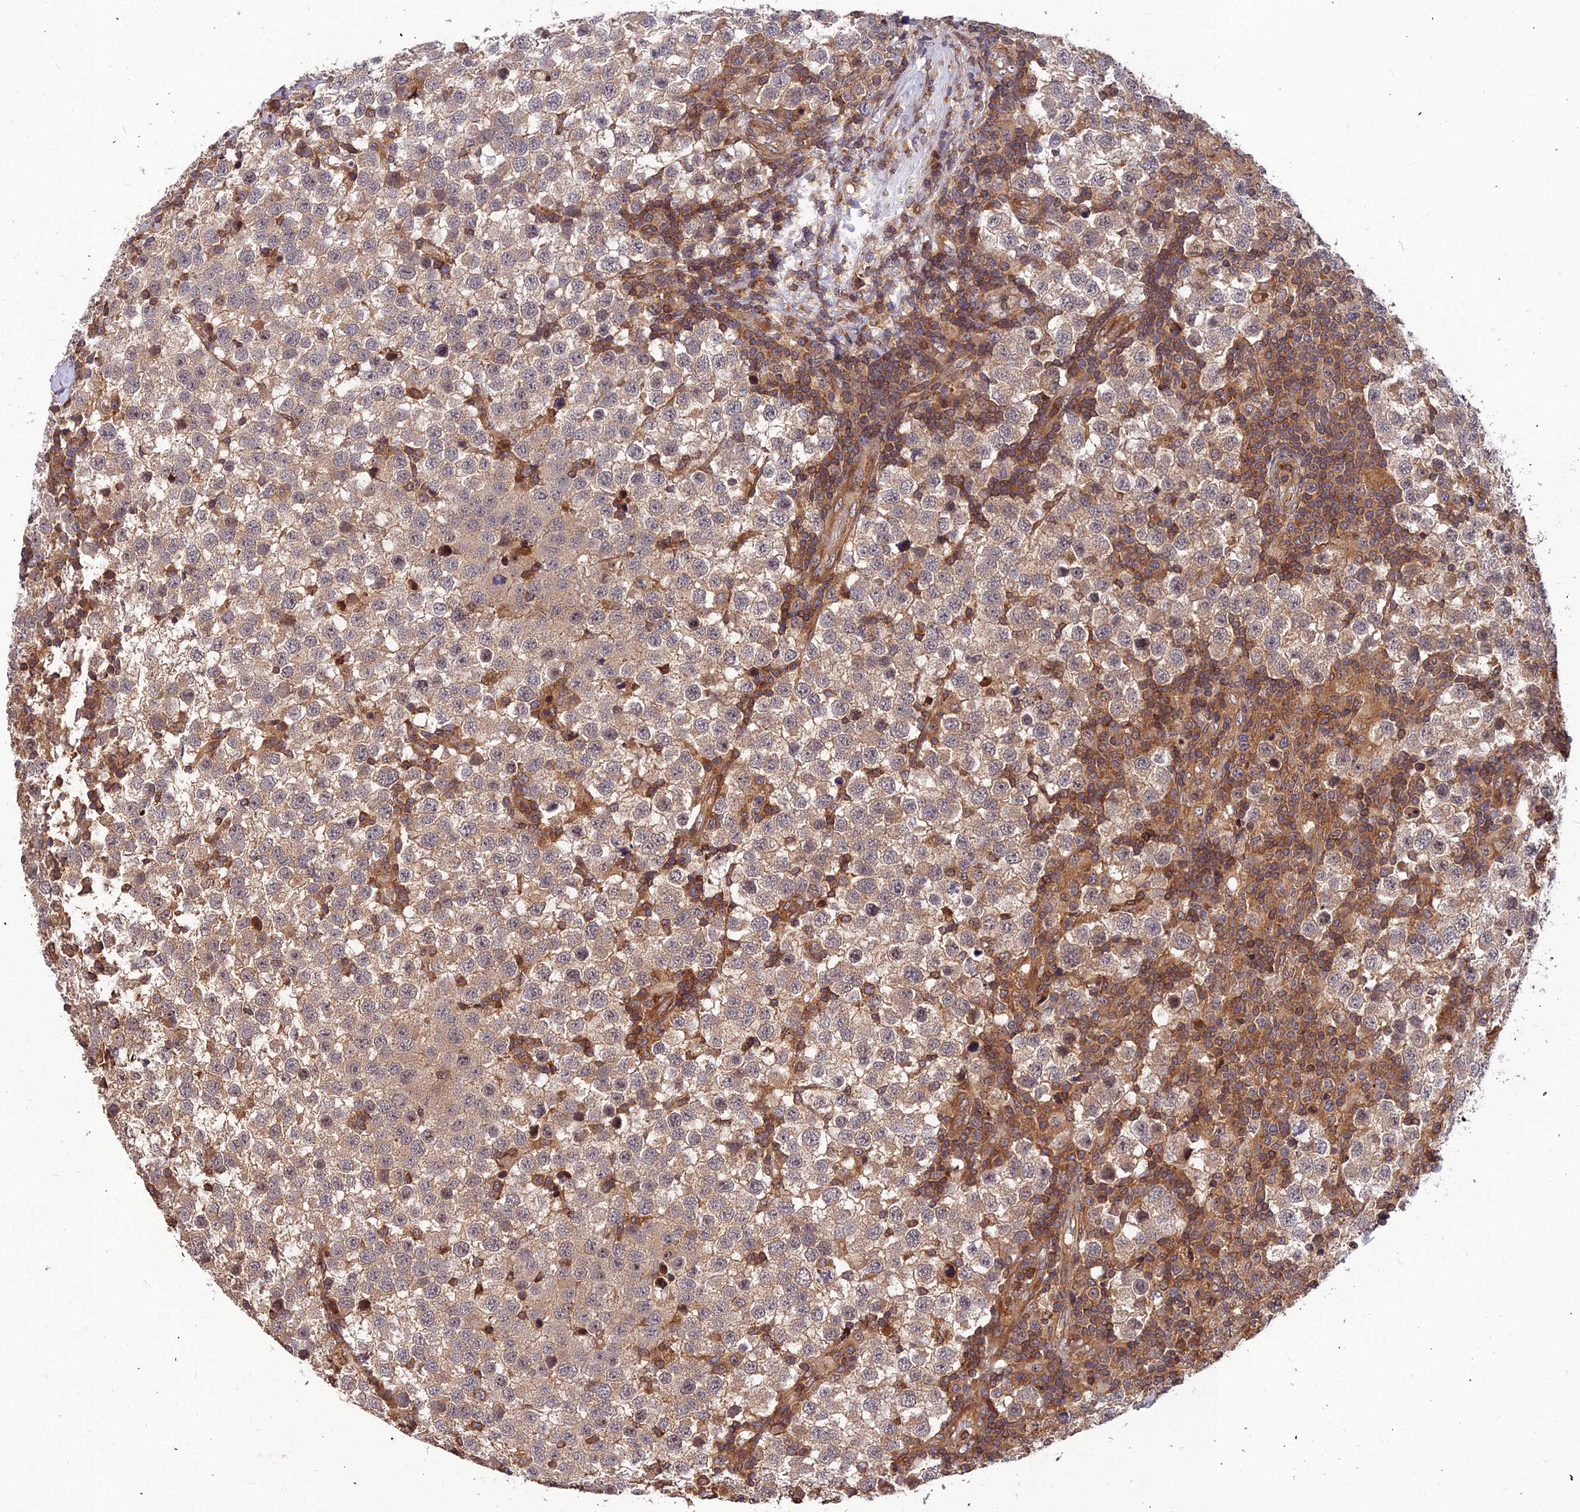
{"staining": {"intensity": "weak", "quantity": "25%-75%", "location": "cytoplasmic/membranous"}, "tissue": "testis cancer", "cell_type": "Tumor cells", "image_type": "cancer", "snomed": [{"axis": "morphology", "description": "Seminoma, NOS"}, {"axis": "topography", "description": "Testis"}], "caption": "DAB (3,3'-diaminobenzidine) immunohistochemical staining of human seminoma (testis) exhibits weak cytoplasmic/membranous protein staining in approximately 25%-75% of tumor cells.", "gene": "ZNF467", "patient": {"sex": "male", "age": 34}}